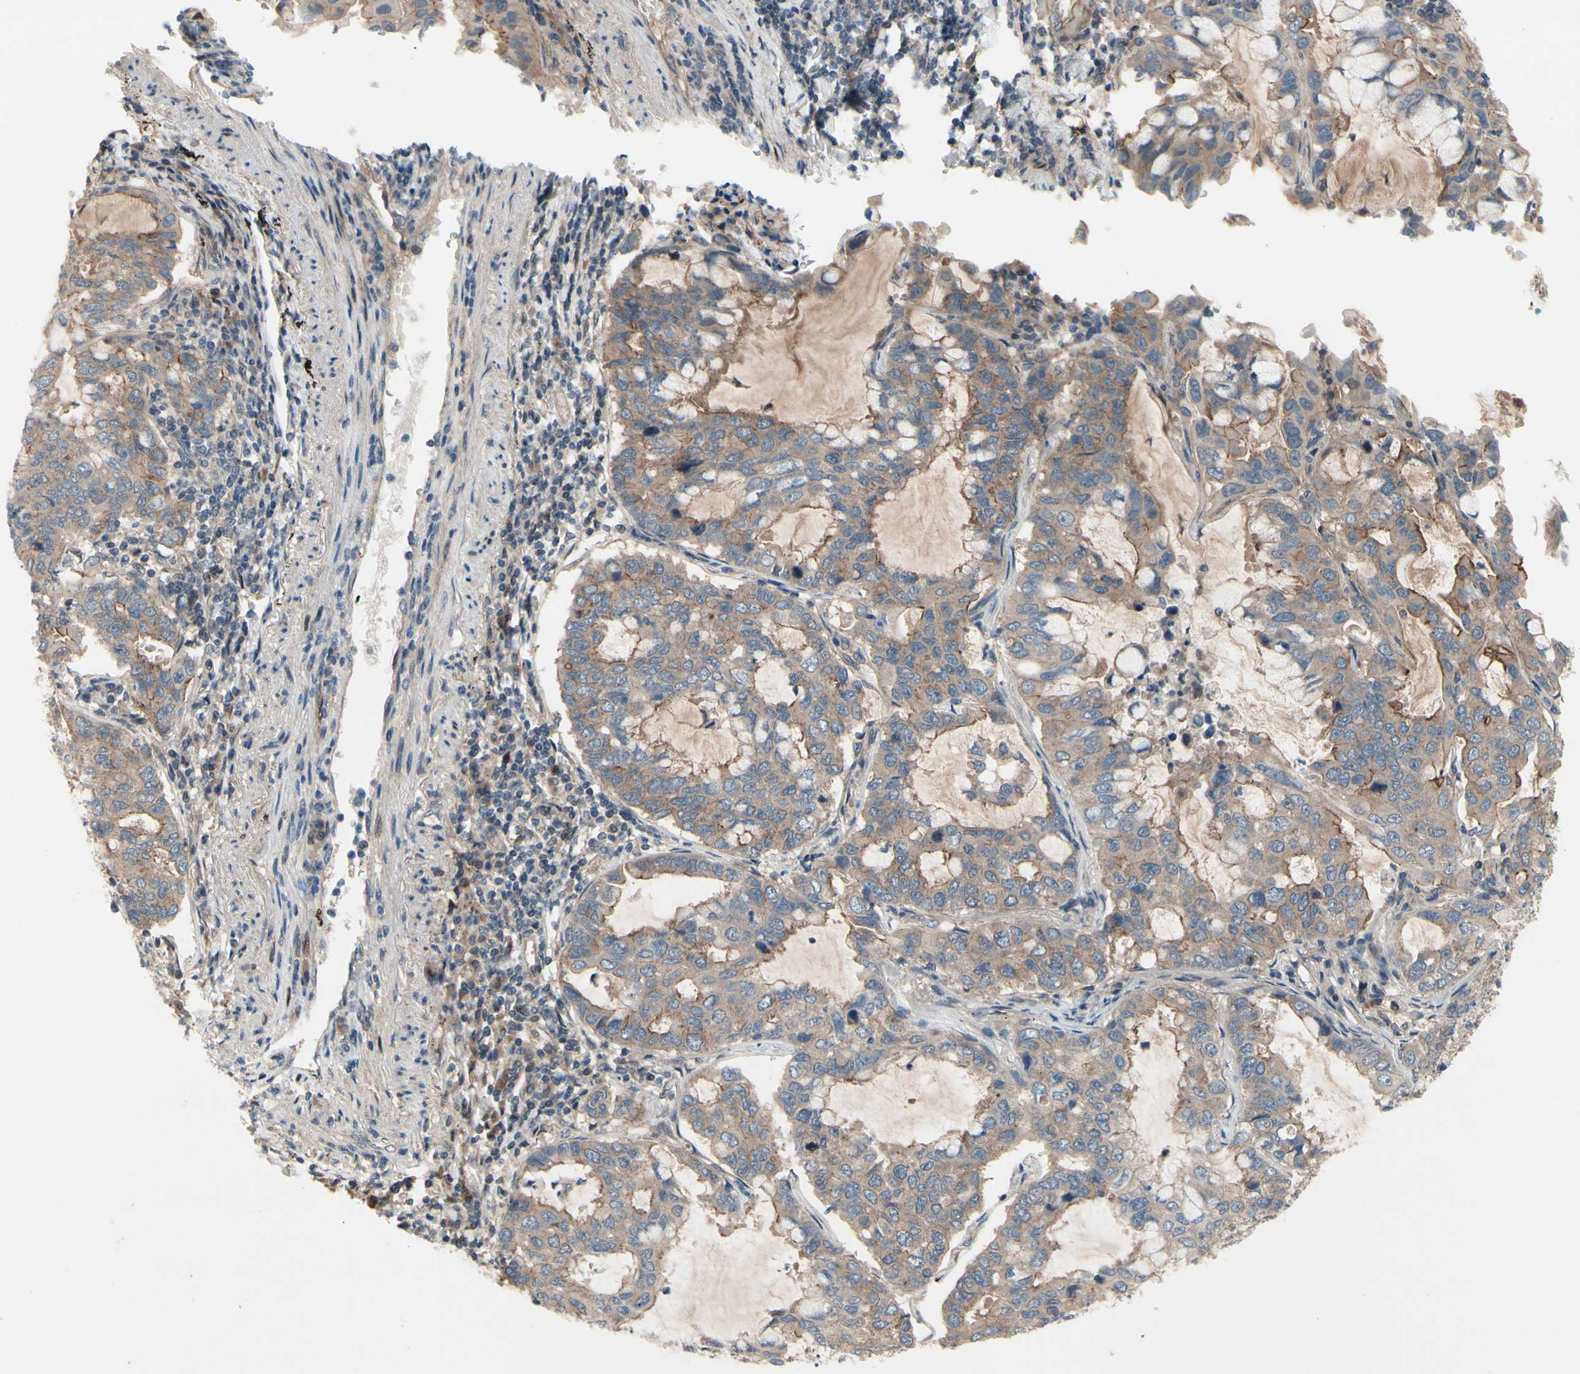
{"staining": {"intensity": "weak", "quantity": ">75%", "location": "cytoplasmic/membranous"}, "tissue": "lung cancer", "cell_type": "Tumor cells", "image_type": "cancer", "snomed": [{"axis": "morphology", "description": "Adenocarcinoma, NOS"}, {"axis": "topography", "description": "Lung"}], "caption": "Lung cancer (adenocarcinoma) stained for a protein (brown) exhibits weak cytoplasmic/membranous positive expression in about >75% of tumor cells.", "gene": "ICAM5", "patient": {"sex": "male", "age": 64}}